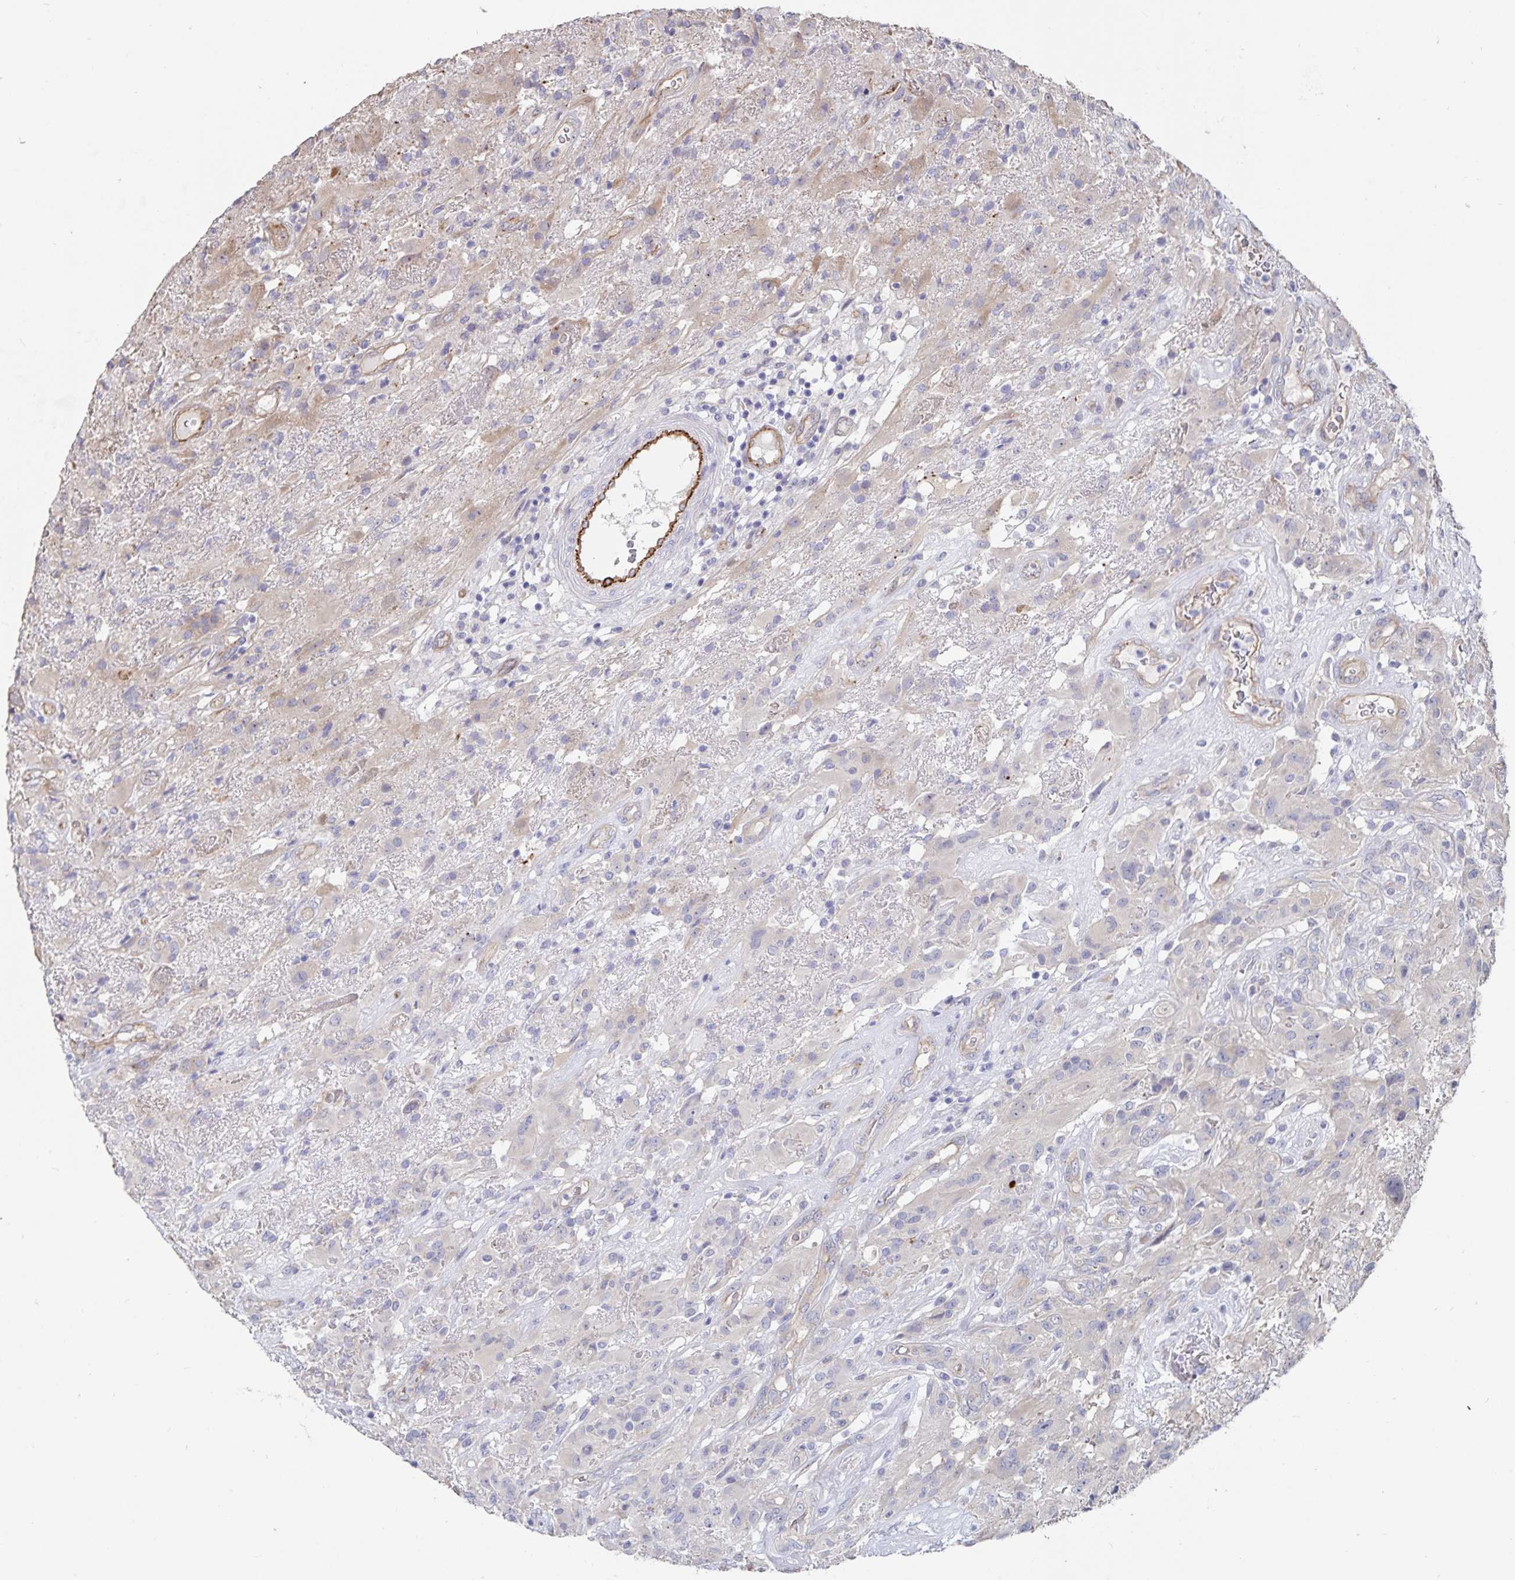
{"staining": {"intensity": "negative", "quantity": "none", "location": "none"}, "tissue": "glioma", "cell_type": "Tumor cells", "image_type": "cancer", "snomed": [{"axis": "morphology", "description": "Glioma, malignant, High grade"}, {"axis": "topography", "description": "Brain"}], "caption": "Immunohistochemistry of human high-grade glioma (malignant) displays no staining in tumor cells.", "gene": "SSTR1", "patient": {"sex": "male", "age": 46}}